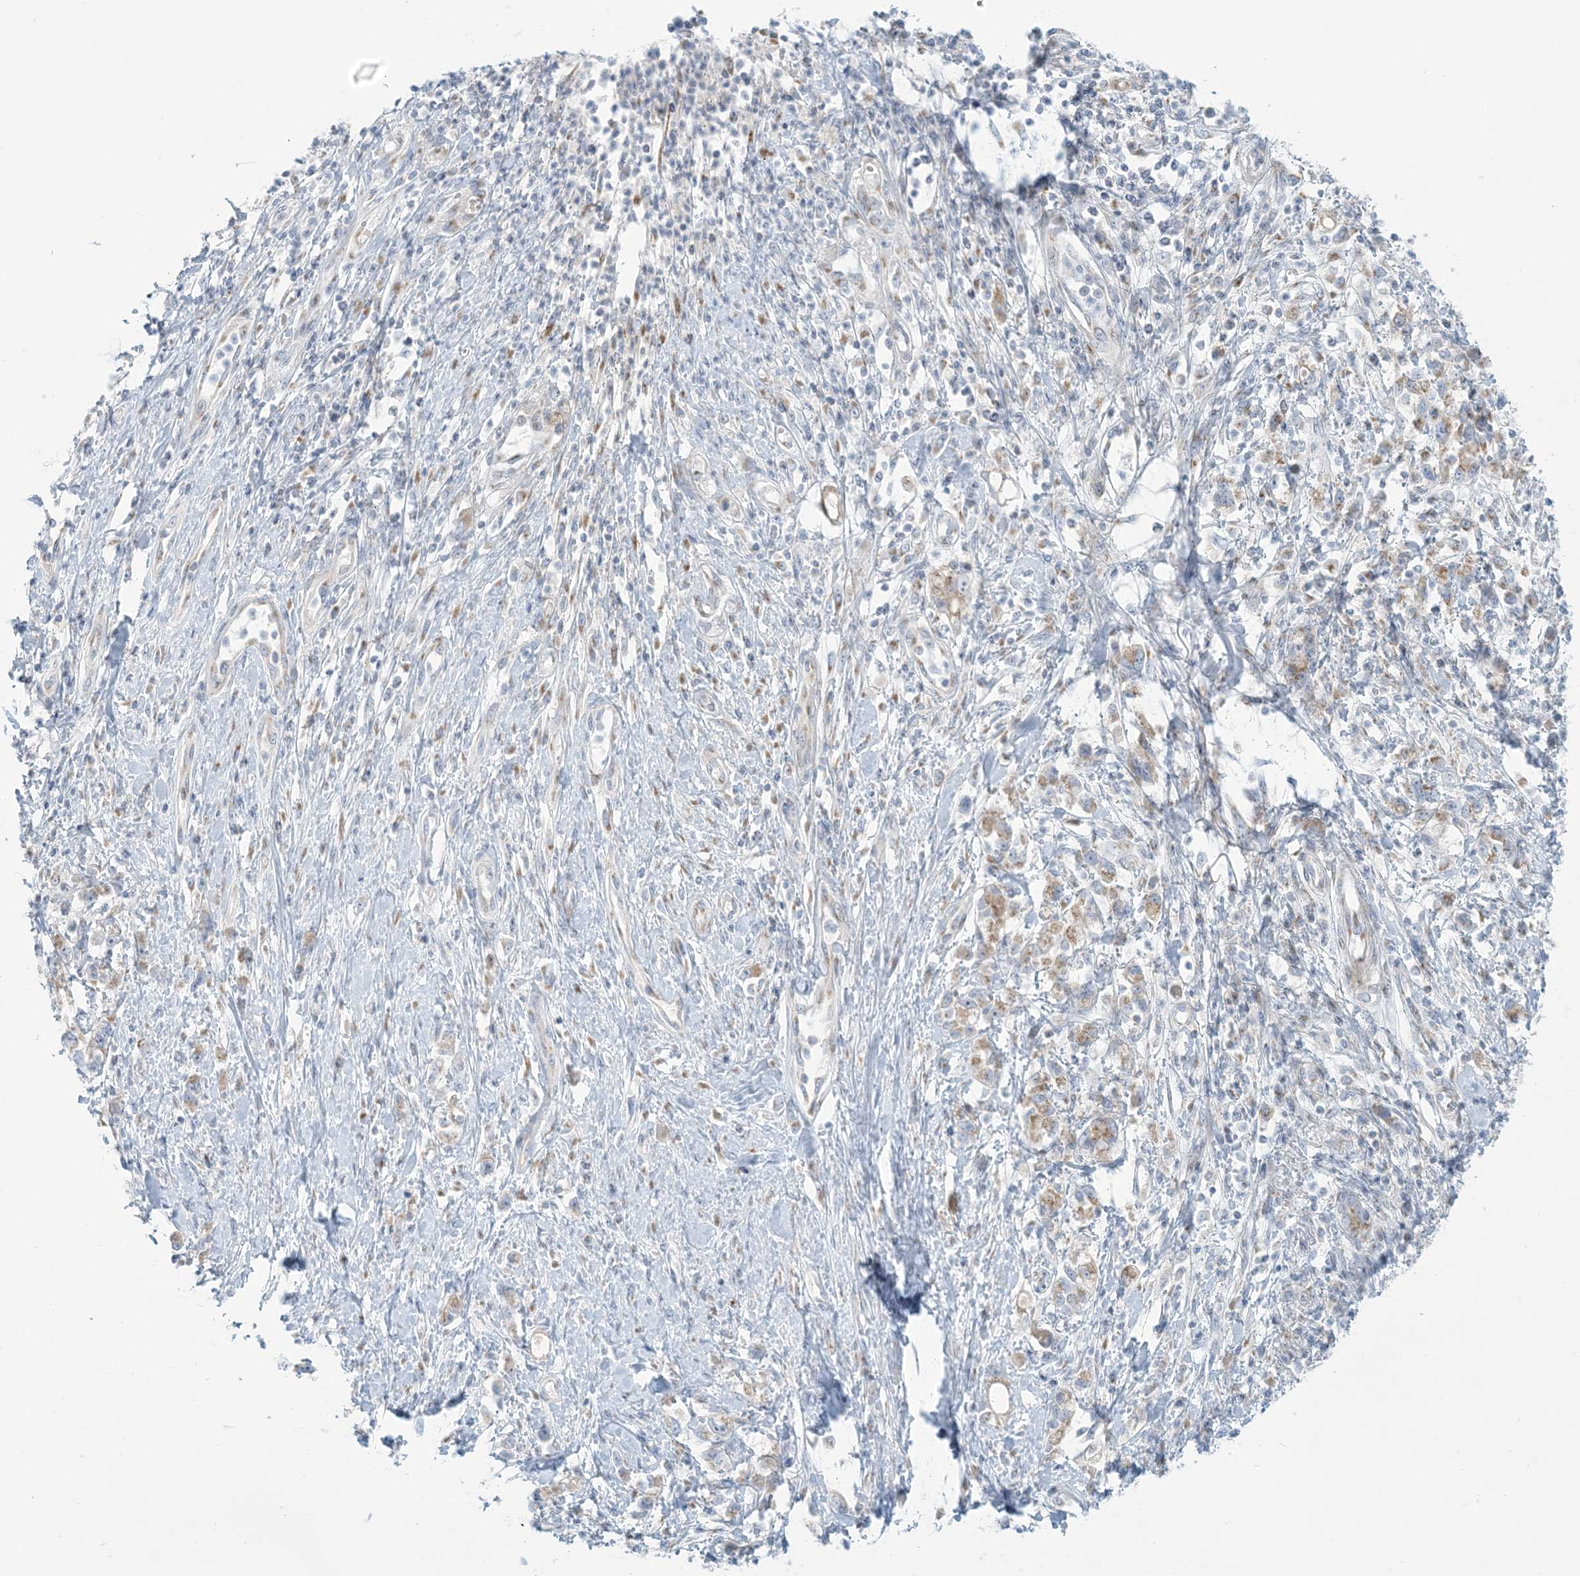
{"staining": {"intensity": "weak", "quantity": ">75%", "location": "cytoplasmic/membranous"}, "tissue": "stomach cancer", "cell_type": "Tumor cells", "image_type": "cancer", "snomed": [{"axis": "morphology", "description": "Adenocarcinoma, NOS"}, {"axis": "topography", "description": "Stomach"}], "caption": "High-power microscopy captured an immunohistochemistry image of stomach cancer, revealing weak cytoplasmic/membranous staining in approximately >75% of tumor cells.", "gene": "AFTPH", "patient": {"sex": "female", "age": 76}}